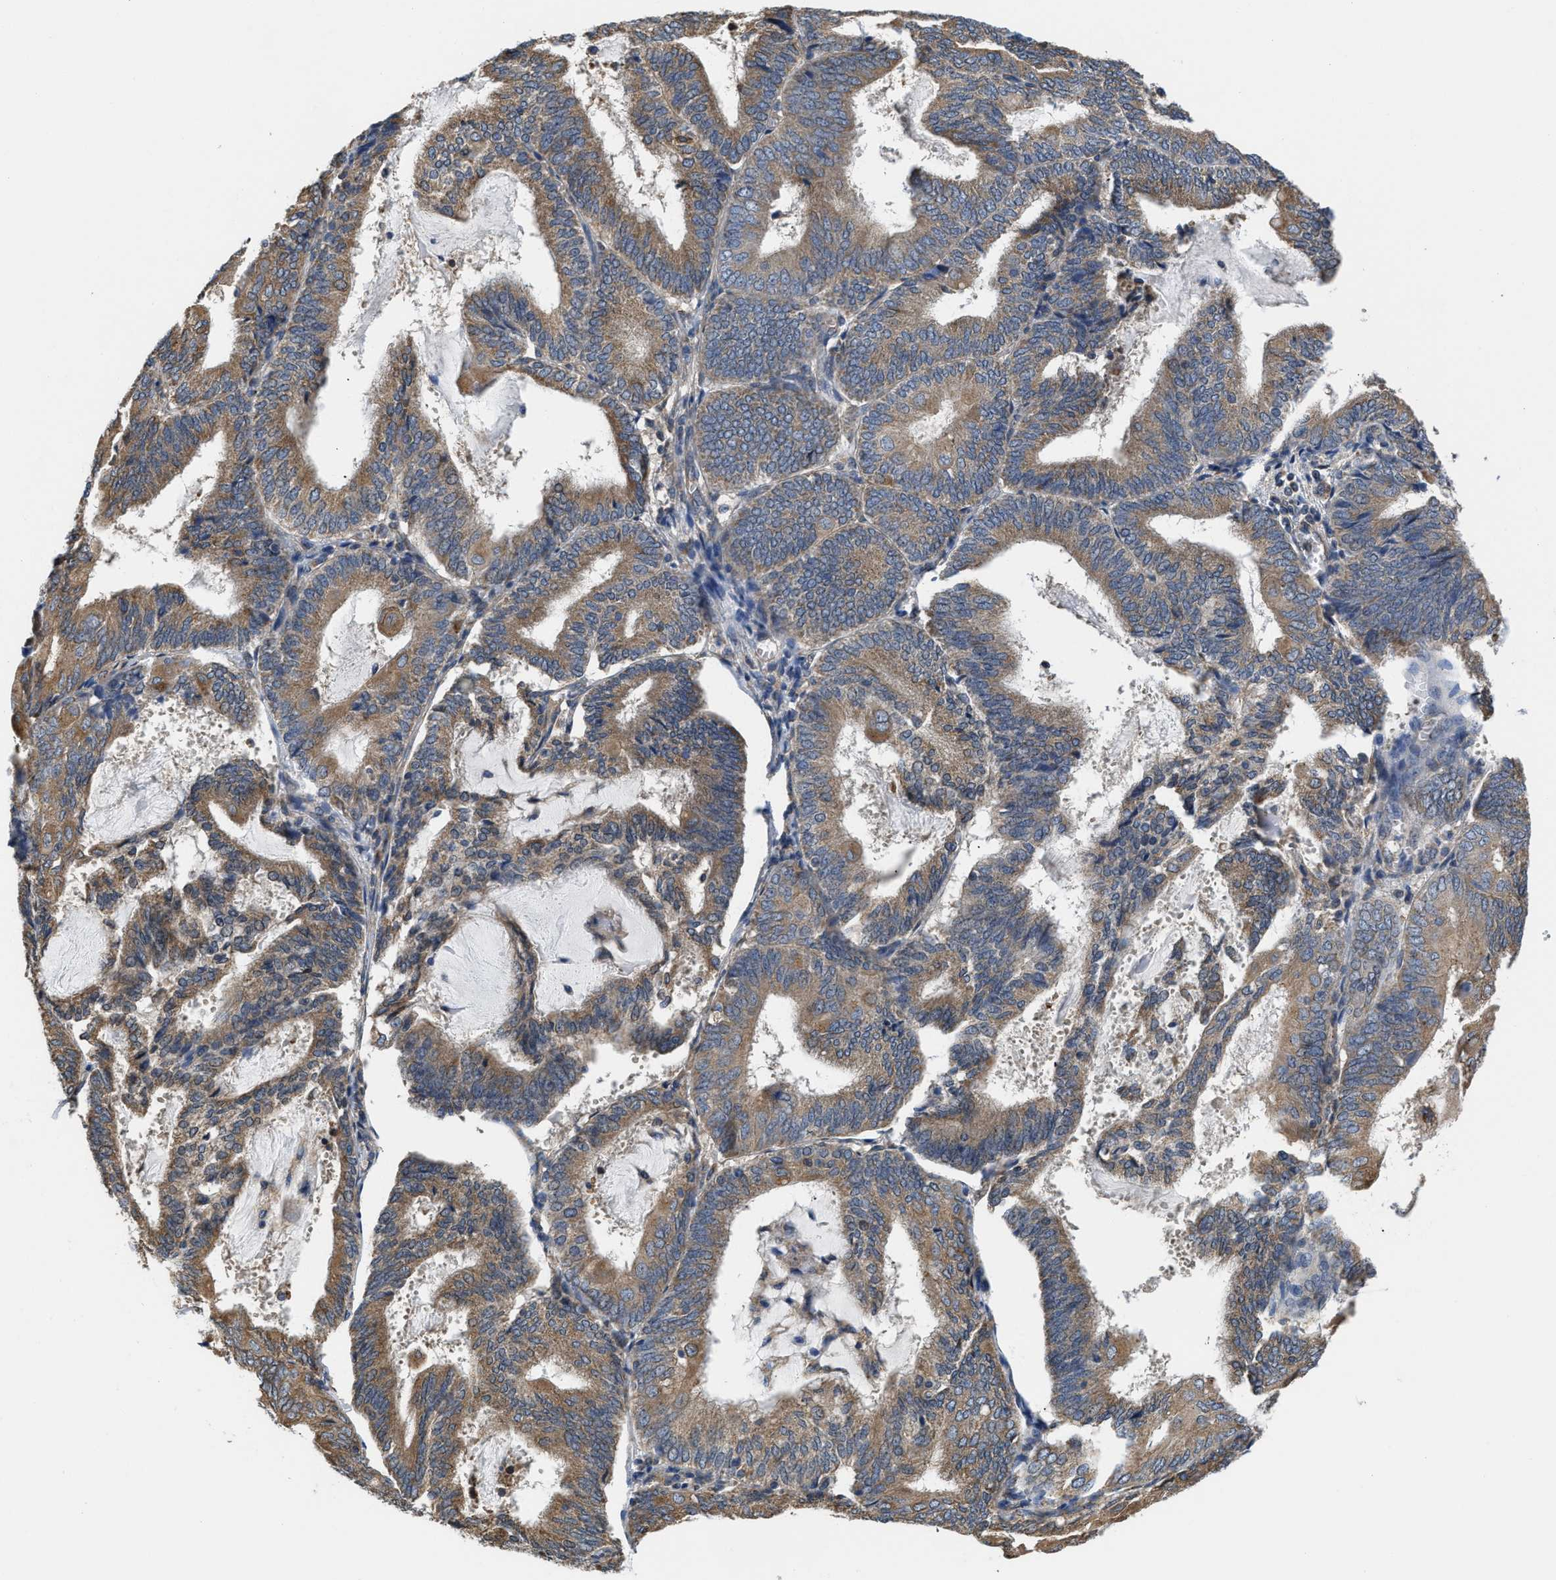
{"staining": {"intensity": "moderate", "quantity": ">75%", "location": "cytoplasmic/membranous"}, "tissue": "endometrial cancer", "cell_type": "Tumor cells", "image_type": "cancer", "snomed": [{"axis": "morphology", "description": "Adenocarcinoma, NOS"}, {"axis": "topography", "description": "Endometrium"}], "caption": "The image shows immunohistochemical staining of adenocarcinoma (endometrial). There is moderate cytoplasmic/membranous expression is present in approximately >75% of tumor cells.", "gene": "CEP128", "patient": {"sex": "female", "age": 81}}